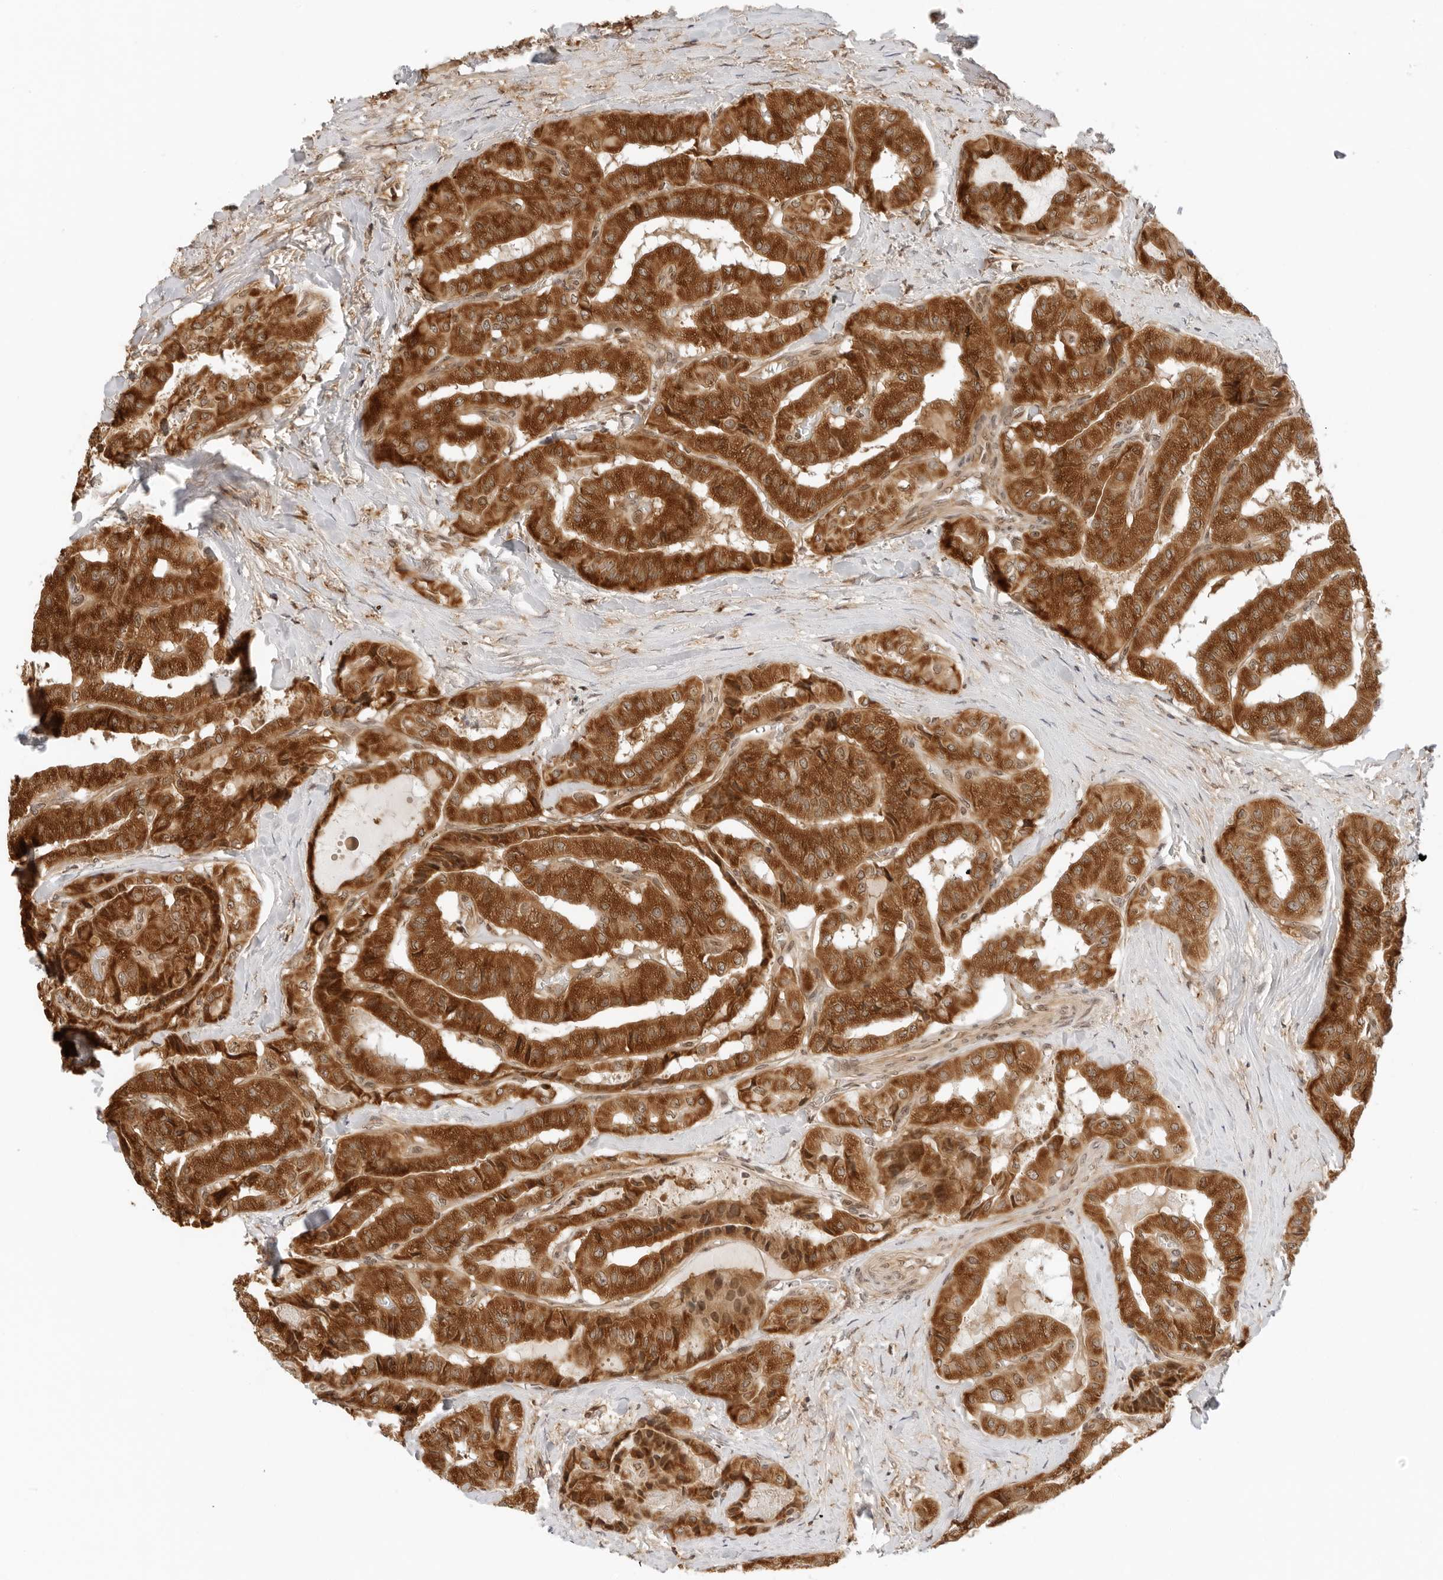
{"staining": {"intensity": "strong", "quantity": ">75%", "location": "cytoplasmic/membranous"}, "tissue": "thyroid cancer", "cell_type": "Tumor cells", "image_type": "cancer", "snomed": [{"axis": "morphology", "description": "Papillary adenocarcinoma, NOS"}, {"axis": "topography", "description": "Thyroid gland"}], "caption": "Protein analysis of thyroid cancer tissue demonstrates strong cytoplasmic/membranous expression in approximately >75% of tumor cells.", "gene": "RC3H1", "patient": {"sex": "female", "age": 59}}